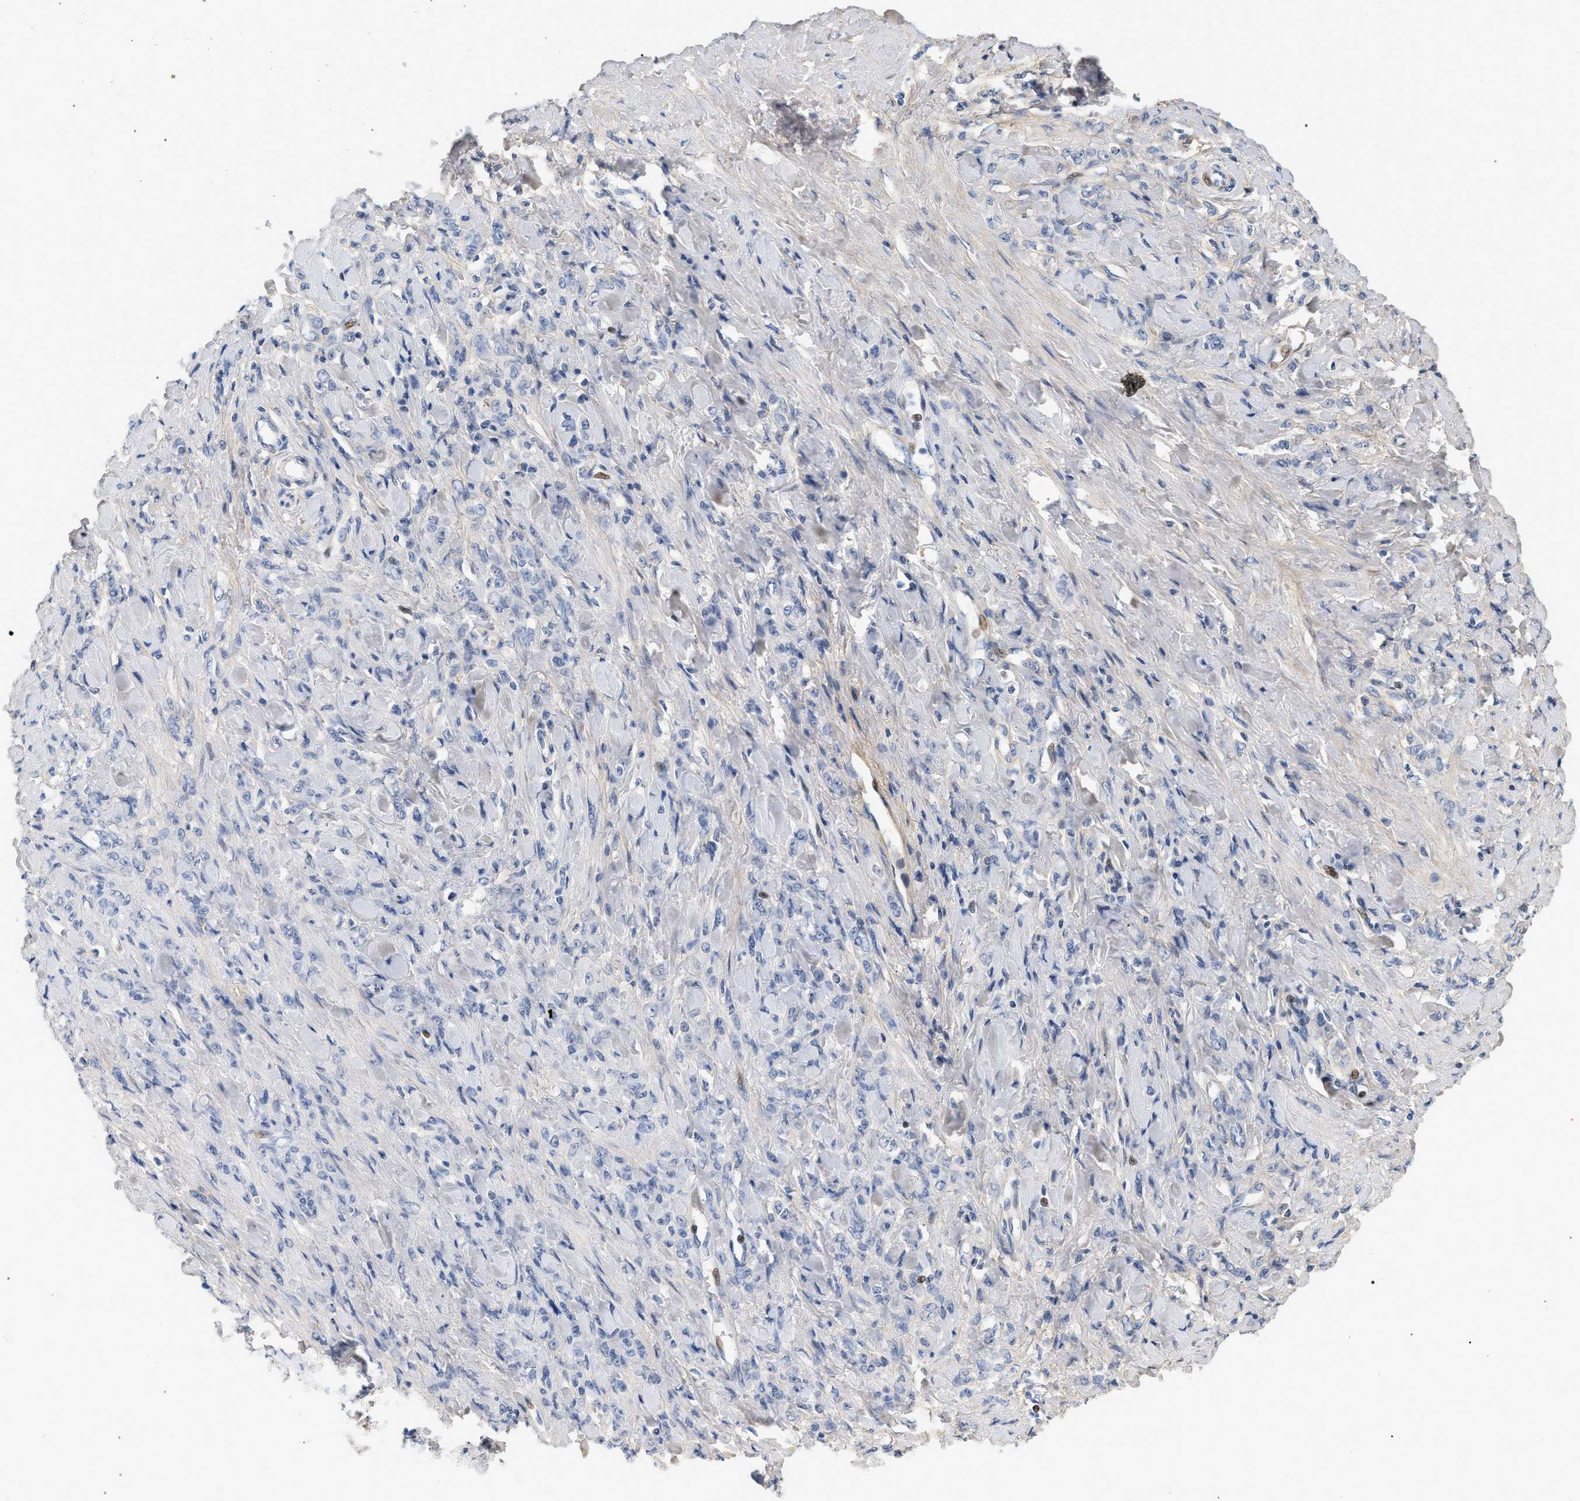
{"staining": {"intensity": "negative", "quantity": "none", "location": "none"}, "tissue": "stomach cancer", "cell_type": "Tumor cells", "image_type": "cancer", "snomed": [{"axis": "morphology", "description": "Adenocarcinoma, NOS"}, {"axis": "topography", "description": "Stomach"}], "caption": "Immunohistochemical staining of human adenocarcinoma (stomach) exhibits no significant expression in tumor cells. (Immunohistochemistry (ihc), brightfield microscopy, high magnification).", "gene": "CFH", "patient": {"sex": "male", "age": 82}}